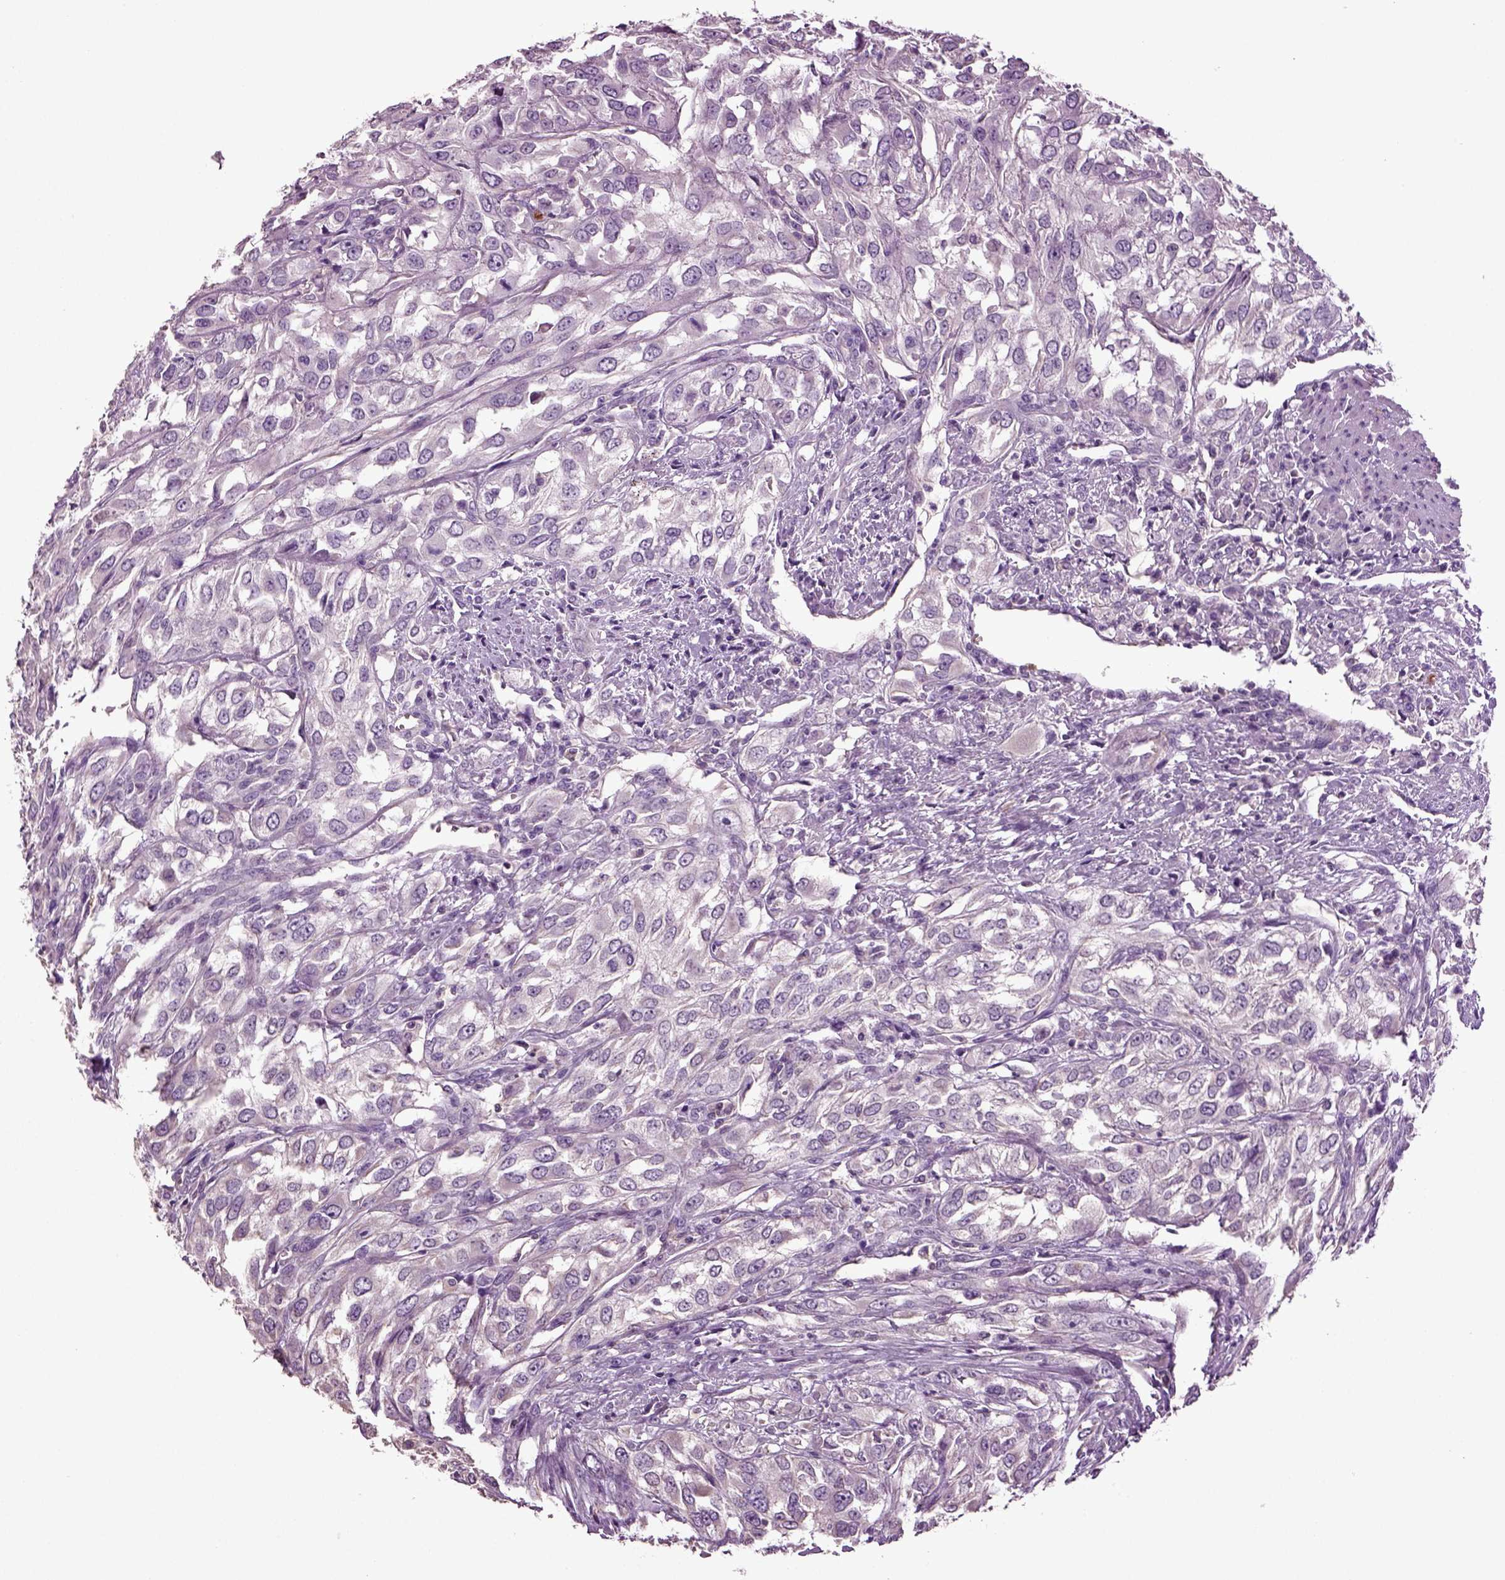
{"staining": {"intensity": "negative", "quantity": "none", "location": "none"}, "tissue": "urothelial cancer", "cell_type": "Tumor cells", "image_type": "cancer", "snomed": [{"axis": "morphology", "description": "Urothelial carcinoma, High grade"}, {"axis": "topography", "description": "Urinary bladder"}], "caption": "High power microscopy photomicrograph of an IHC histopathology image of urothelial carcinoma (high-grade), revealing no significant staining in tumor cells. (Stains: DAB immunohistochemistry (IHC) with hematoxylin counter stain, Microscopy: brightfield microscopy at high magnification).", "gene": "DEFB118", "patient": {"sex": "male", "age": 67}}